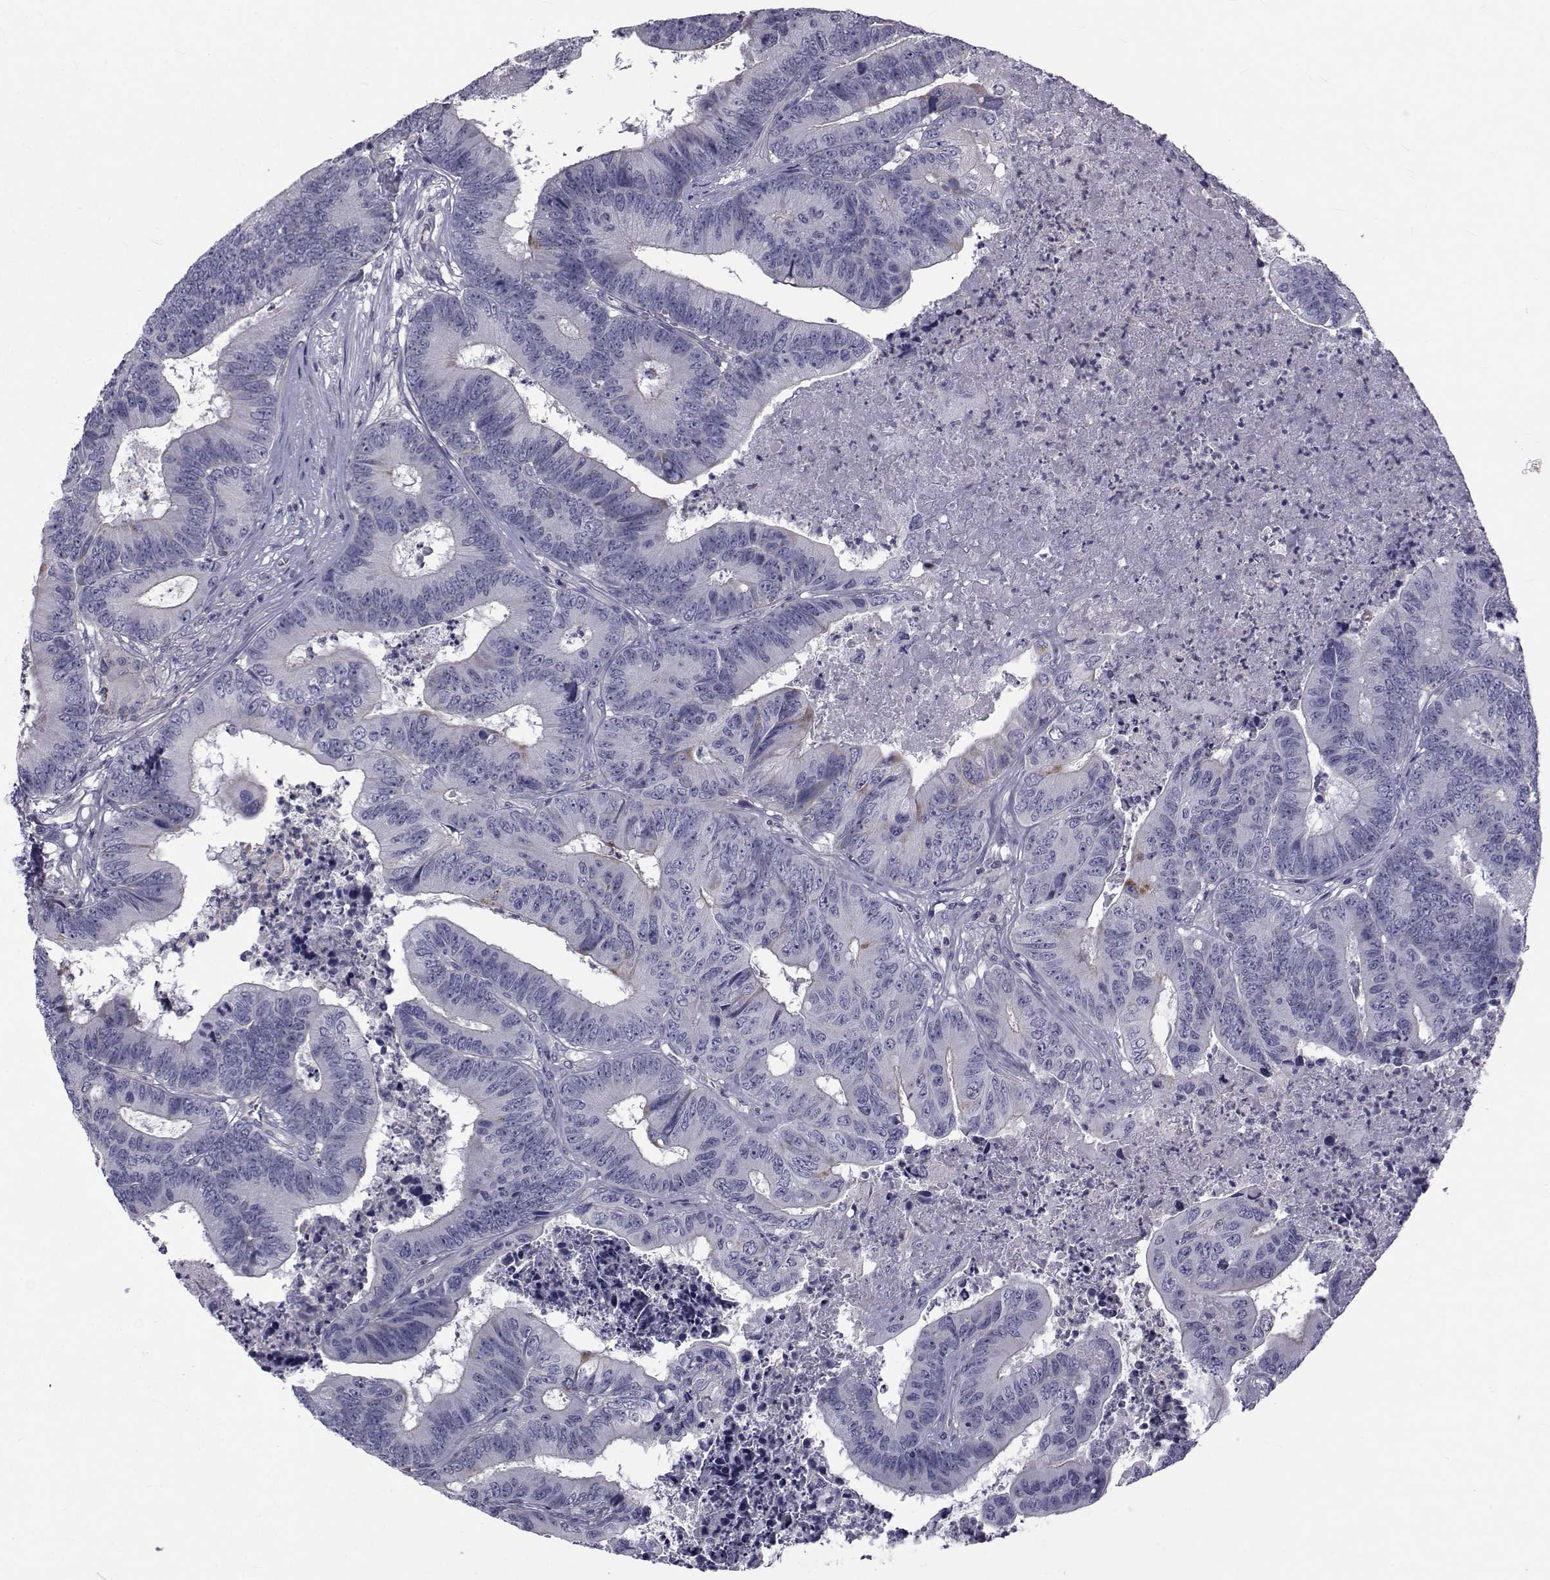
{"staining": {"intensity": "negative", "quantity": "none", "location": "none"}, "tissue": "colorectal cancer", "cell_type": "Tumor cells", "image_type": "cancer", "snomed": [{"axis": "morphology", "description": "Adenocarcinoma, NOS"}, {"axis": "topography", "description": "Colon"}], "caption": "This is an IHC image of human adenocarcinoma (colorectal). There is no positivity in tumor cells.", "gene": "FDXR", "patient": {"sex": "male", "age": 84}}